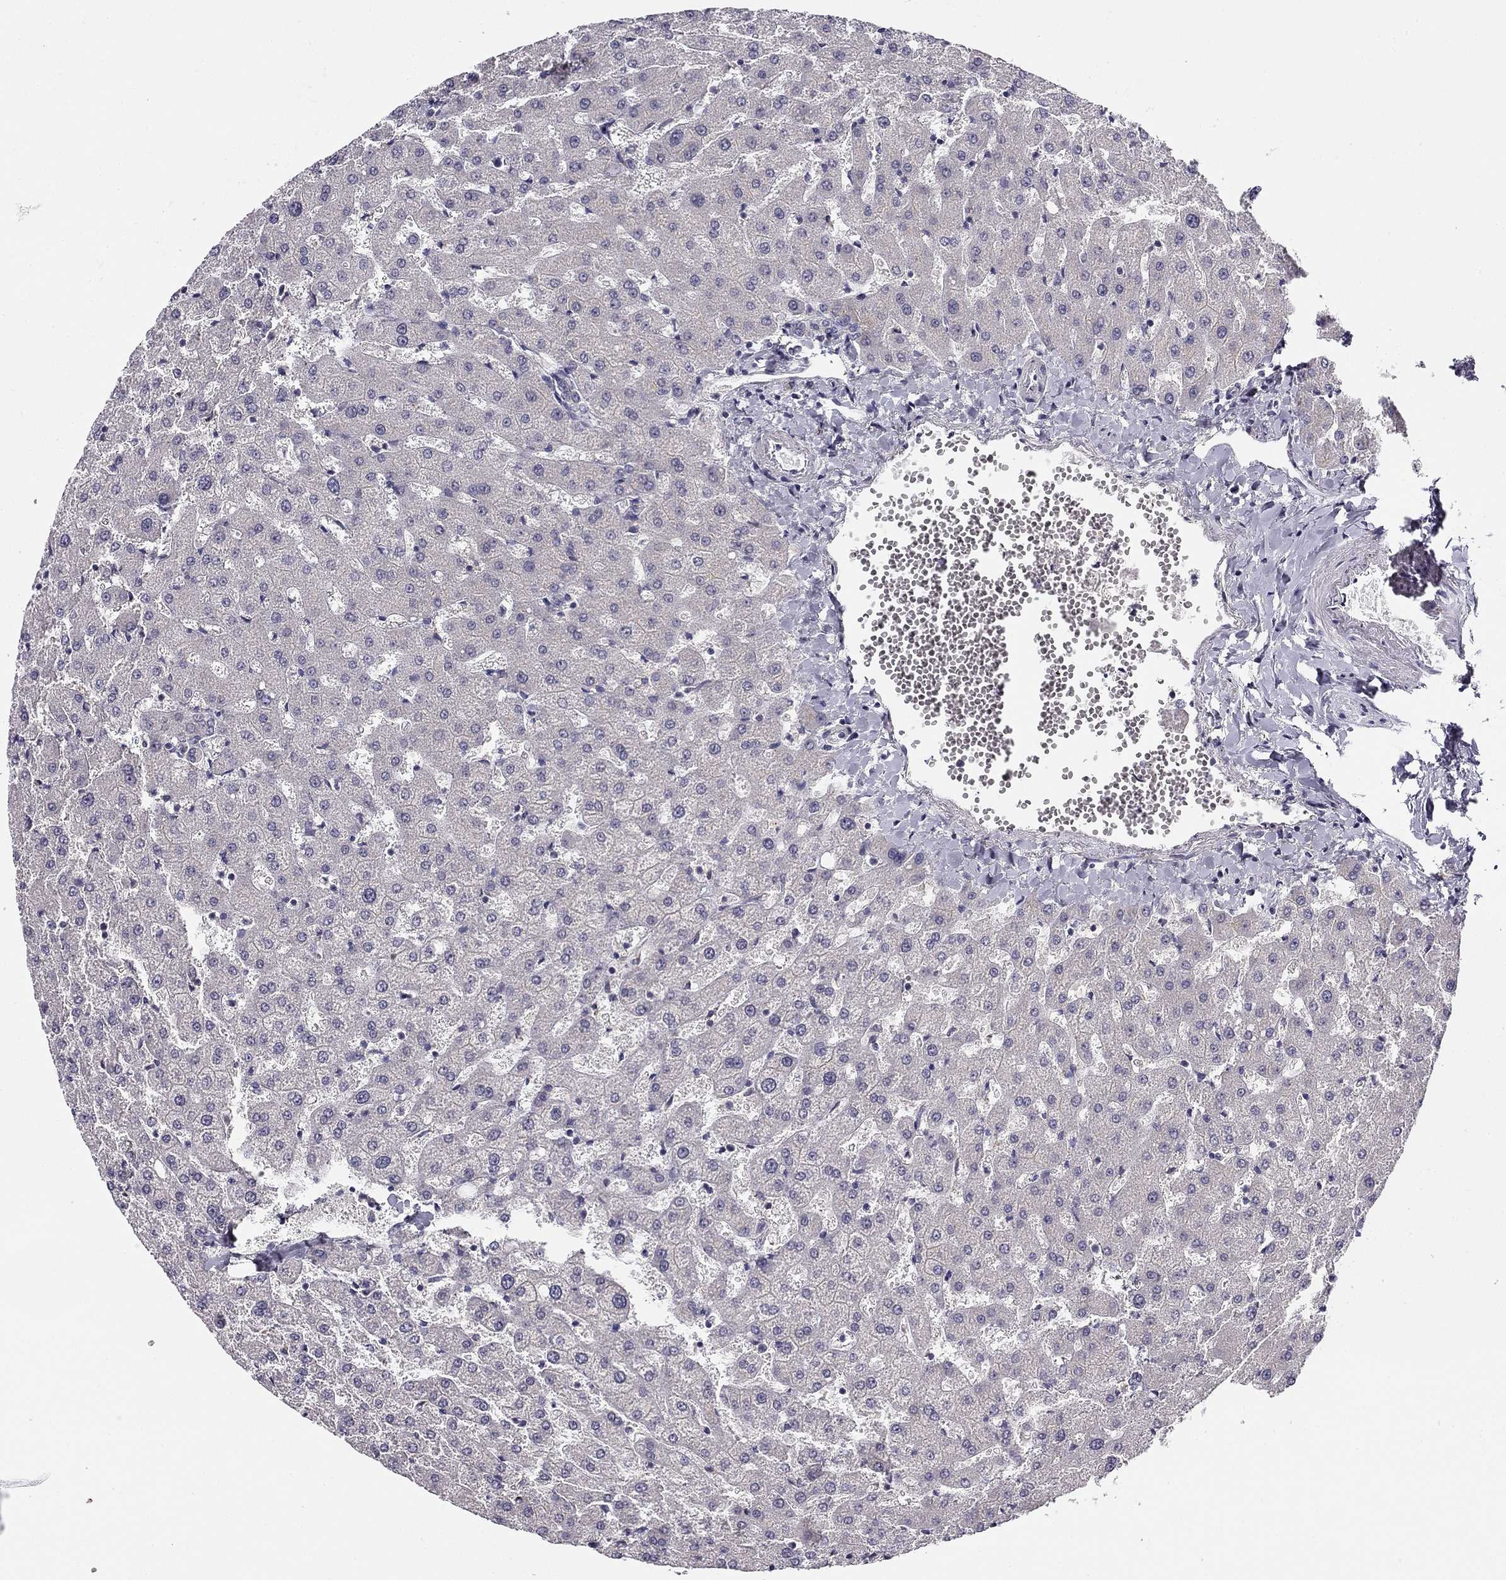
{"staining": {"intensity": "negative", "quantity": "none", "location": "none"}, "tissue": "liver", "cell_type": "Cholangiocytes", "image_type": "normal", "snomed": [{"axis": "morphology", "description": "Normal tissue, NOS"}, {"axis": "topography", "description": "Liver"}], "caption": "The histopathology image reveals no staining of cholangiocytes in unremarkable liver.", "gene": "CNR1", "patient": {"sex": "female", "age": 50}}